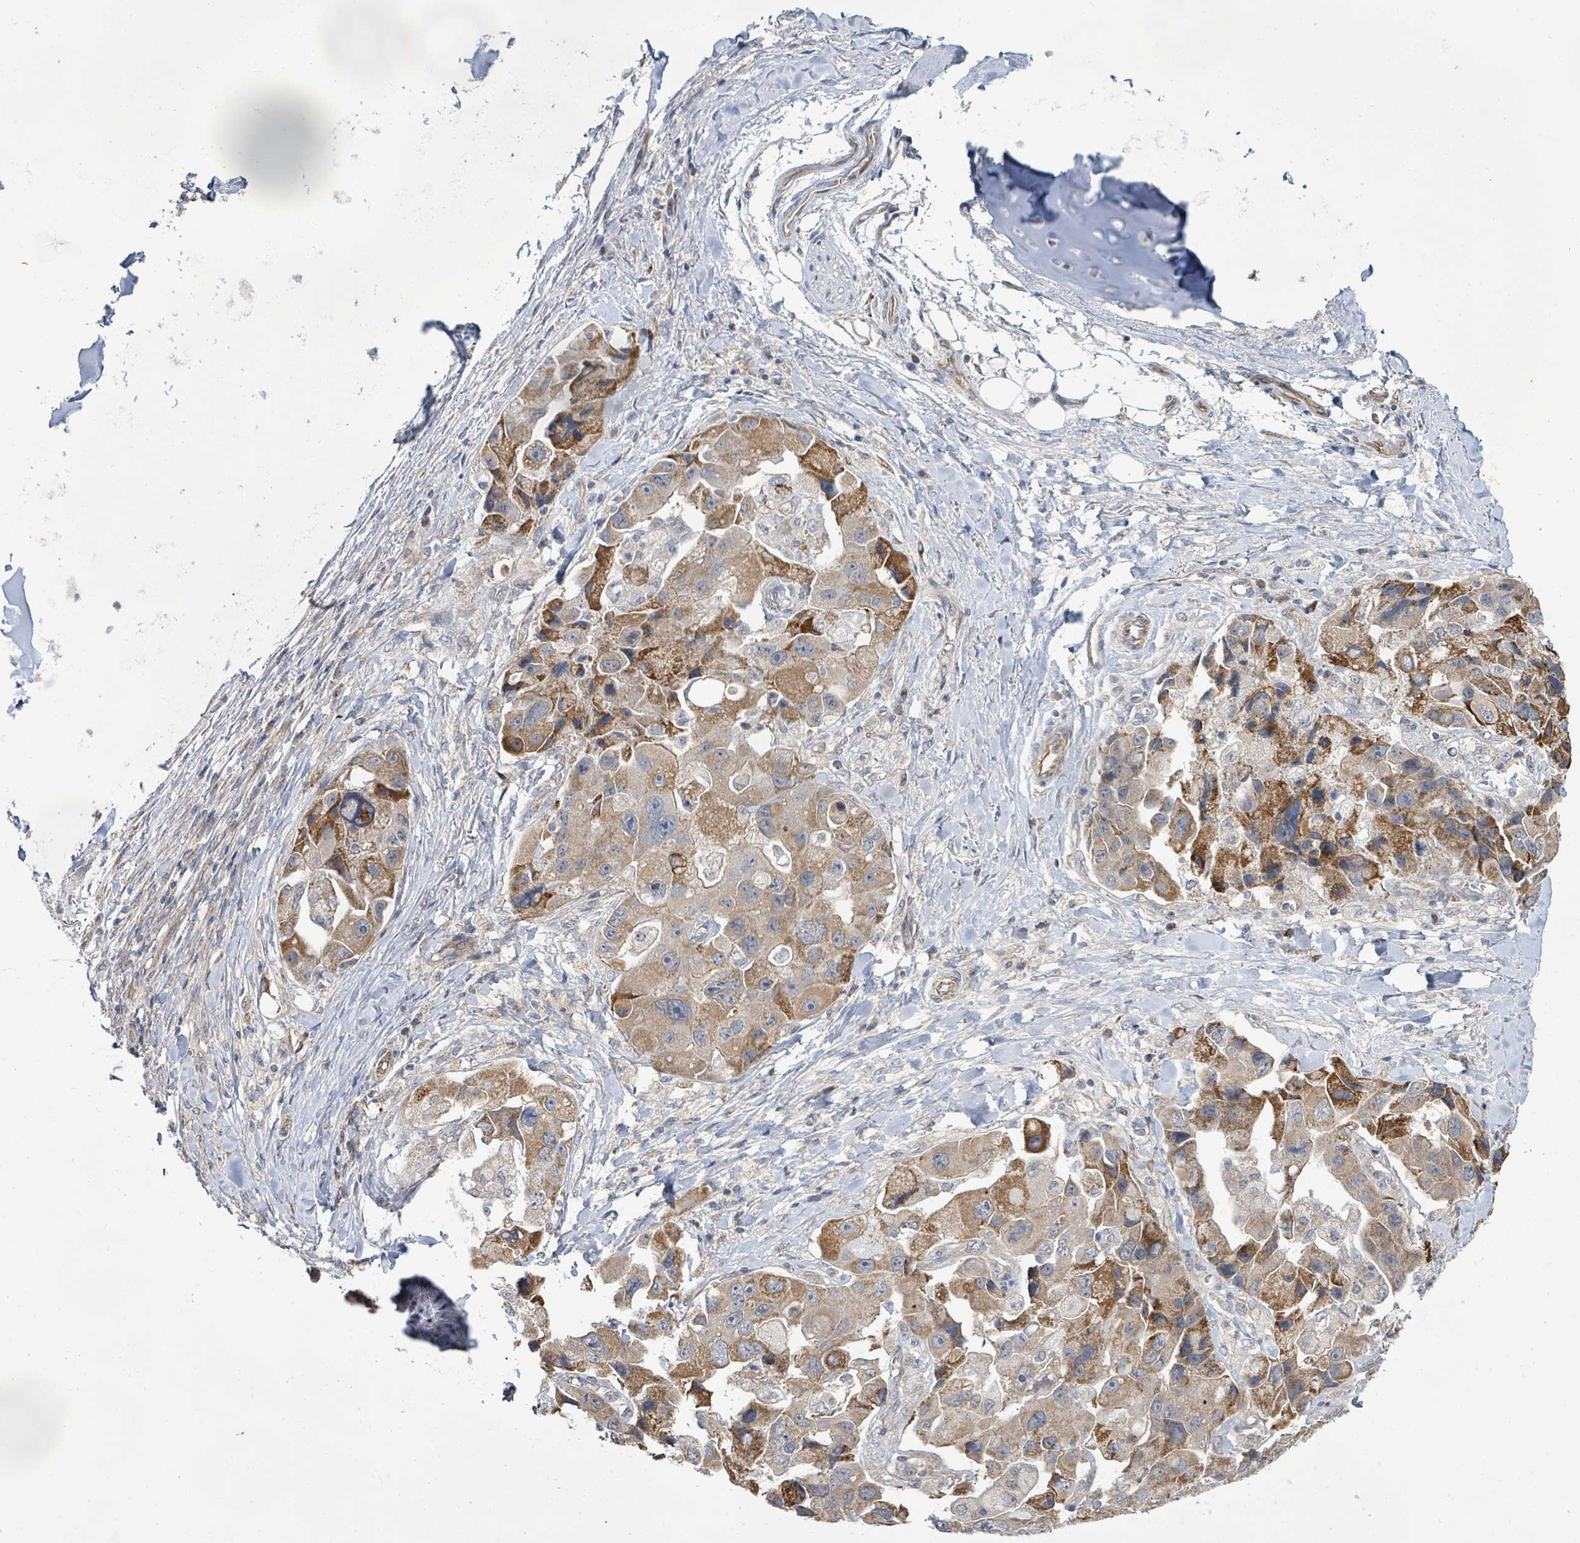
{"staining": {"intensity": "moderate", "quantity": ">75%", "location": "cytoplasmic/membranous"}, "tissue": "lung cancer", "cell_type": "Tumor cells", "image_type": "cancer", "snomed": [{"axis": "morphology", "description": "Adenocarcinoma, NOS"}, {"axis": "topography", "description": "Lung"}], "caption": "Protein analysis of adenocarcinoma (lung) tissue reveals moderate cytoplasmic/membranous expression in about >75% of tumor cells.", "gene": "KBTBD11", "patient": {"sex": "female", "age": 54}}